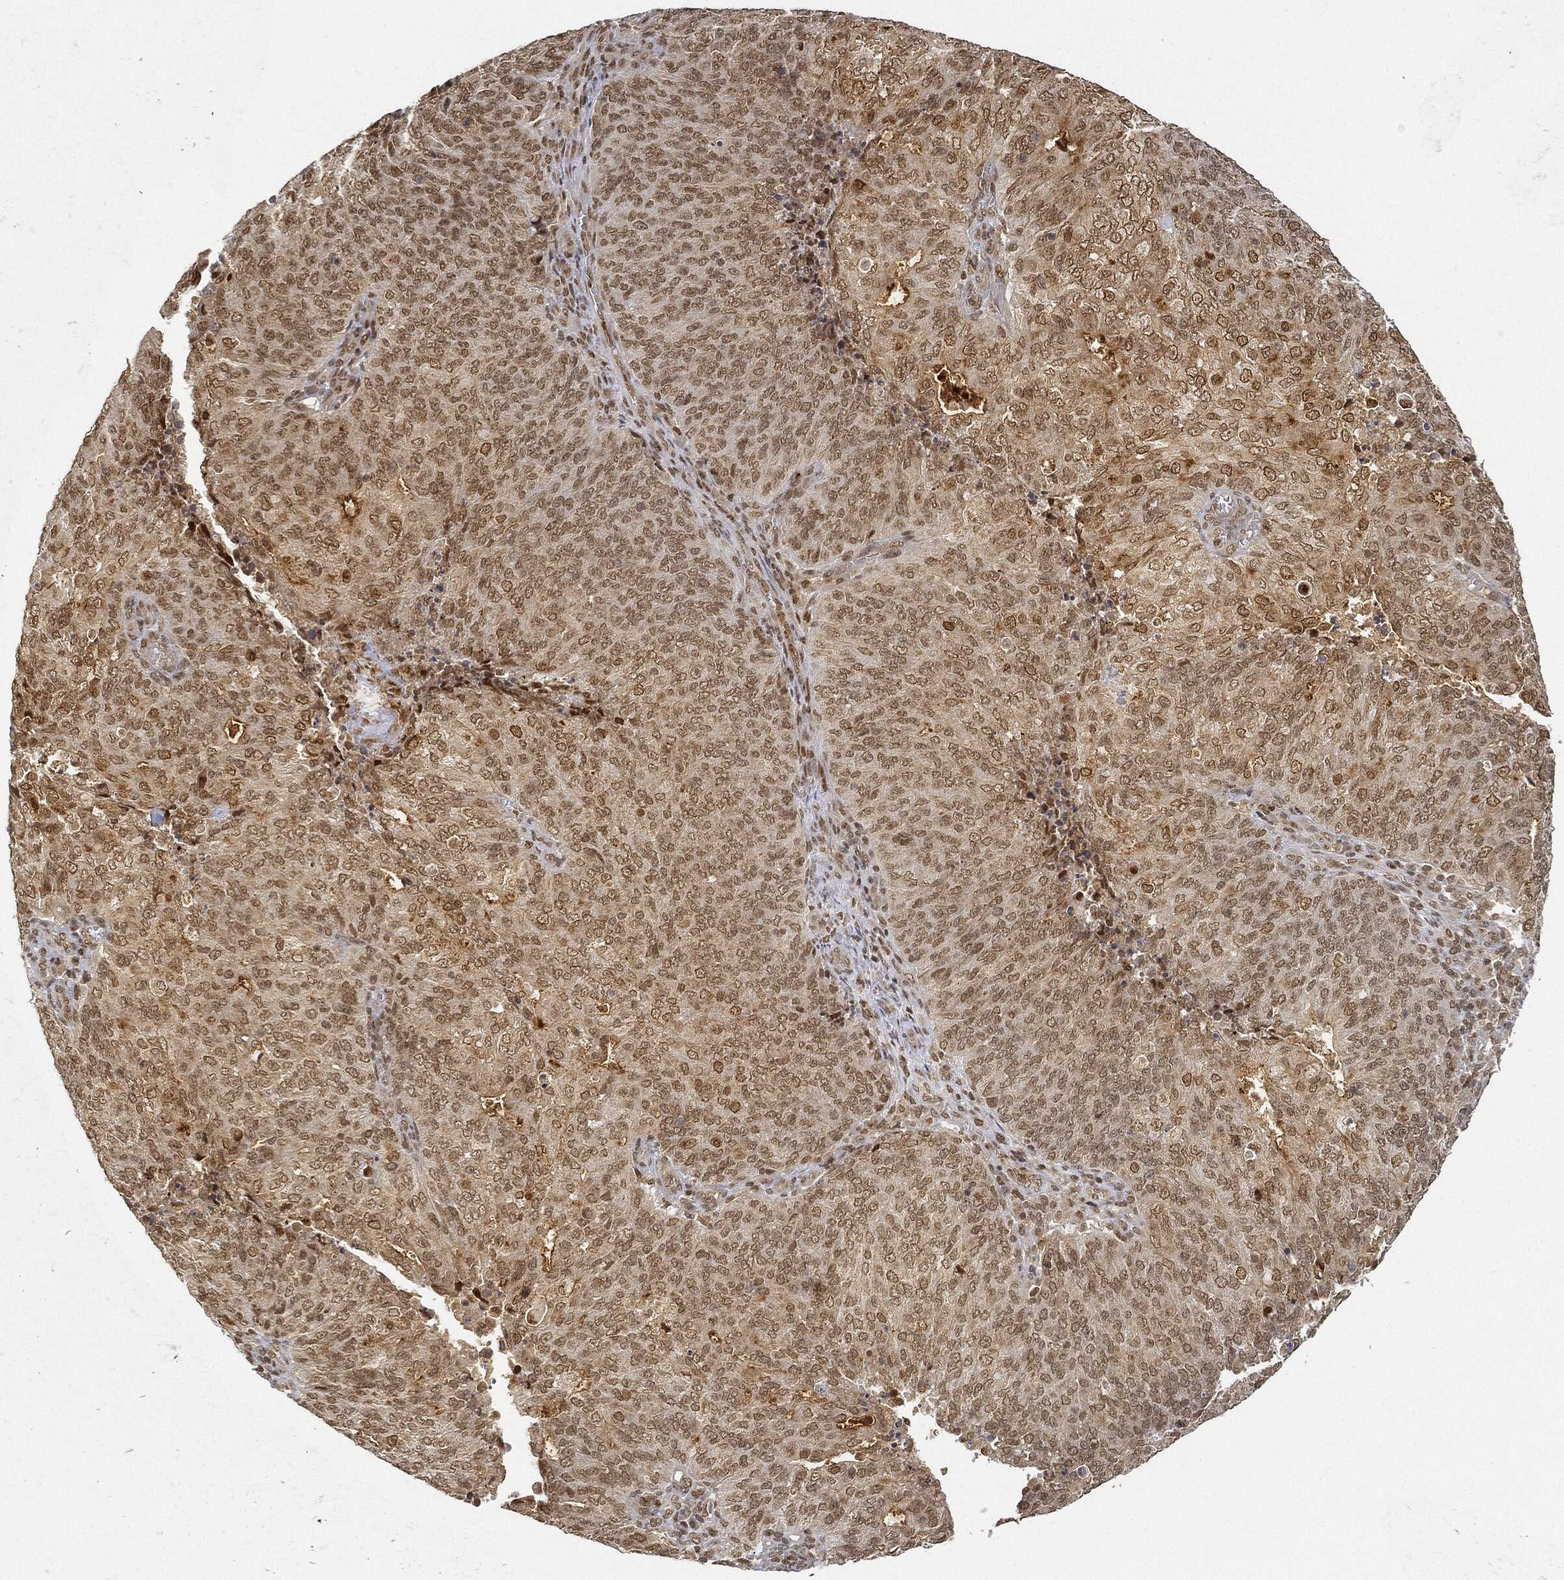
{"staining": {"intensity": "moderate", "quantity": "25%-75%", "location": "nuclear"}, "tissue": "endometrial cancer", "cell_type": "Tumor cells", "image_type": "cancer", "snomed": [{"axis": "morphology", "description": "Adenocarcinoma, NOS"}, {"axis": "topography", "description": "Endometrium"}], "caption": "This photomicrograph displays adenocarcinoma (endometrial) stained with IHC to label a protein in brown. The nuclear of tumor cells show moderate positivity for the protein. Nuclei are counter-stained blue.", "gene": "CIB1", "patient": {"sex": "female", "age": 82}}